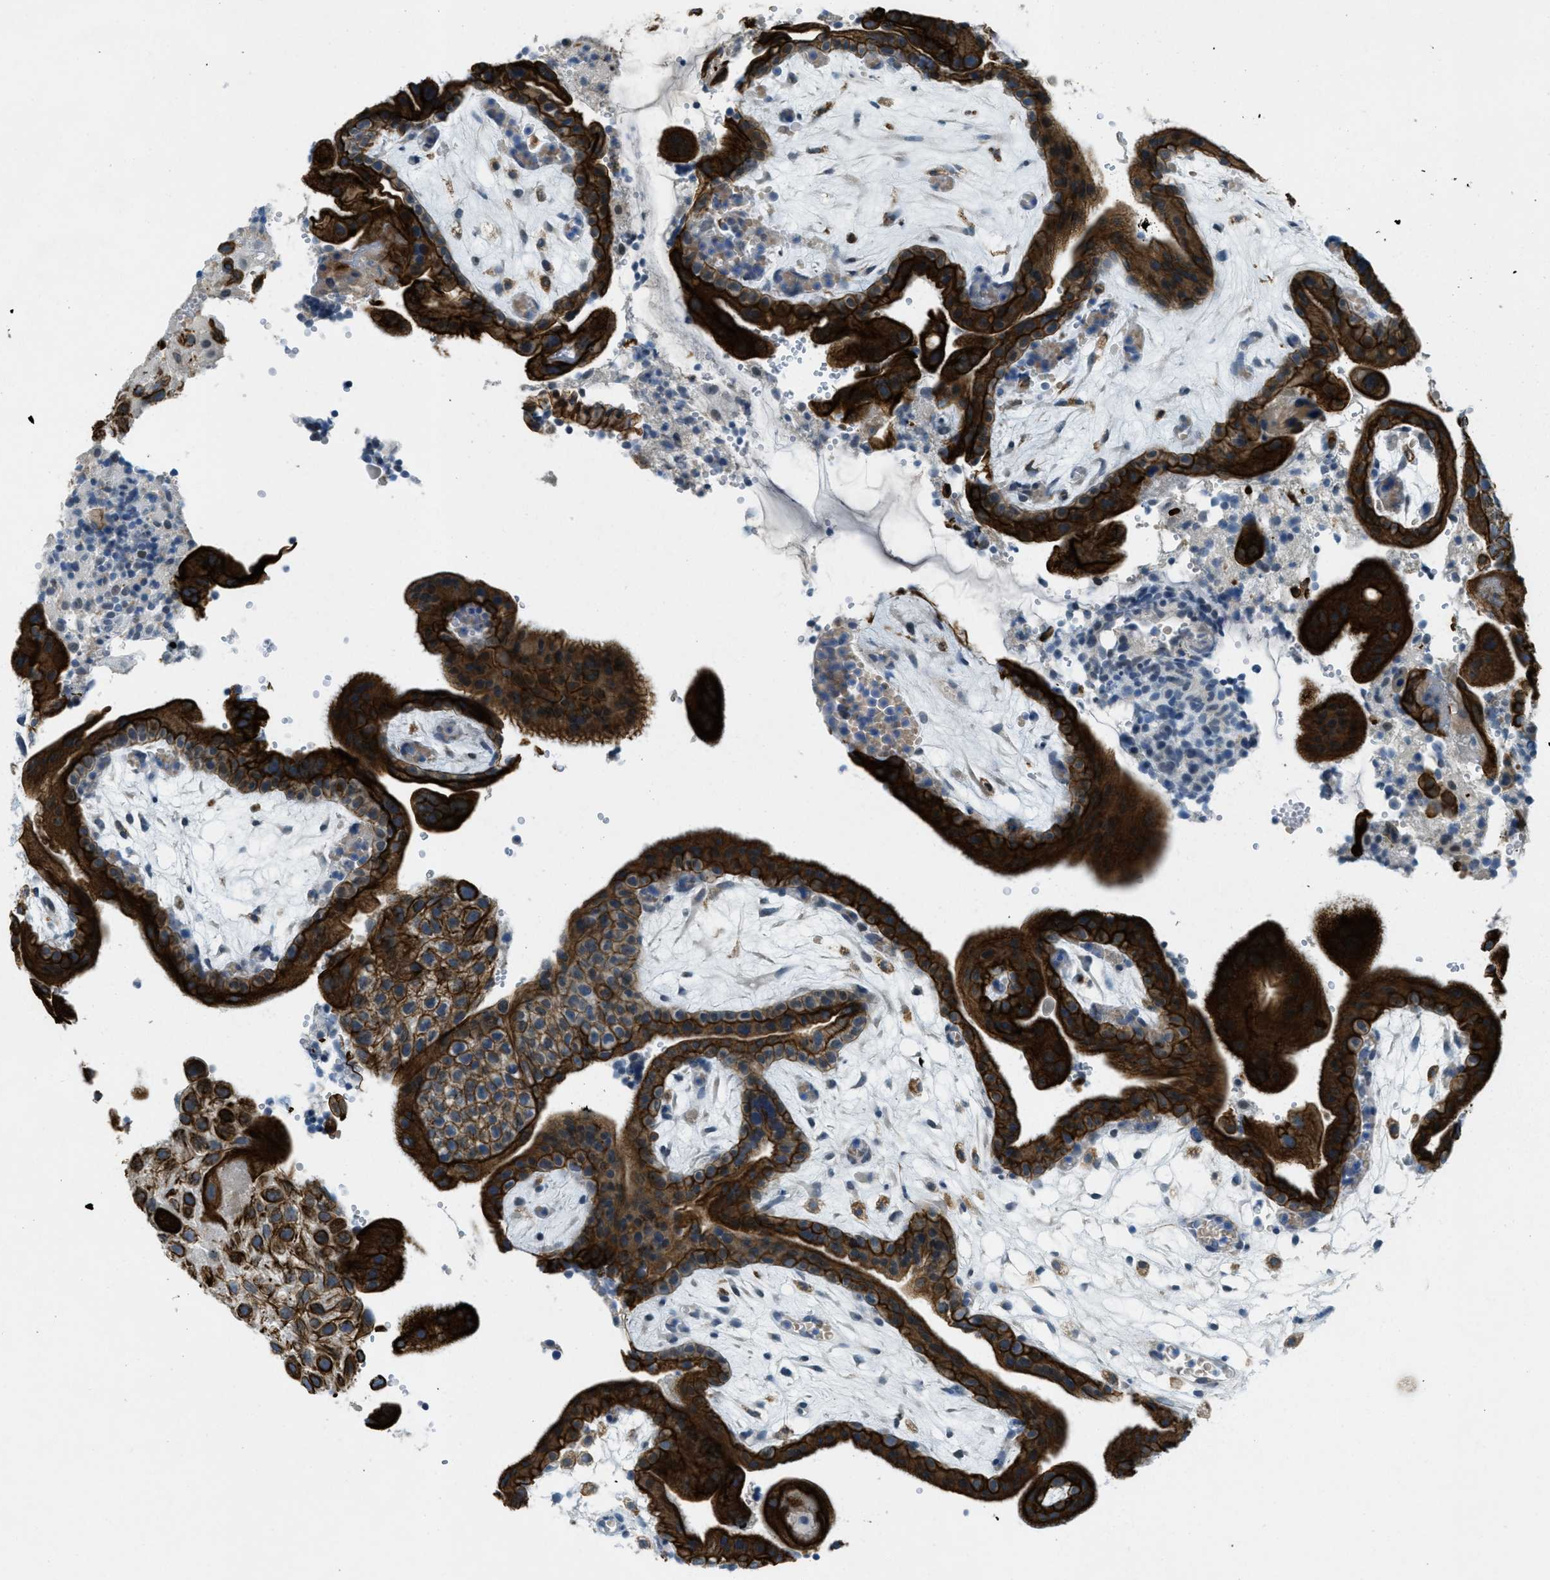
{"staining": {"intensity": "moderate", "quantity": "25%-75%", "location": "cytoplasmic/membranous"}, "tissue": "placenta", "cell_type": "Decidual cells", "image_type": "normal", "snomed": [{"axis": "morphology", "description": "Normal tissue, NOS"}, {"axis": "topography", "description": "Placenta"}], "caption": "The immunohistochemical stain highlights moderate cytoplasmic/membranous staining in decidual cells of normal placenta. (Stains: DAB in brown, nuclei in blue, Microscopy: brightfield microscopy at high magnification).", "gene": "KLHL8", "patient": {"sex": "female", "age": 18}}